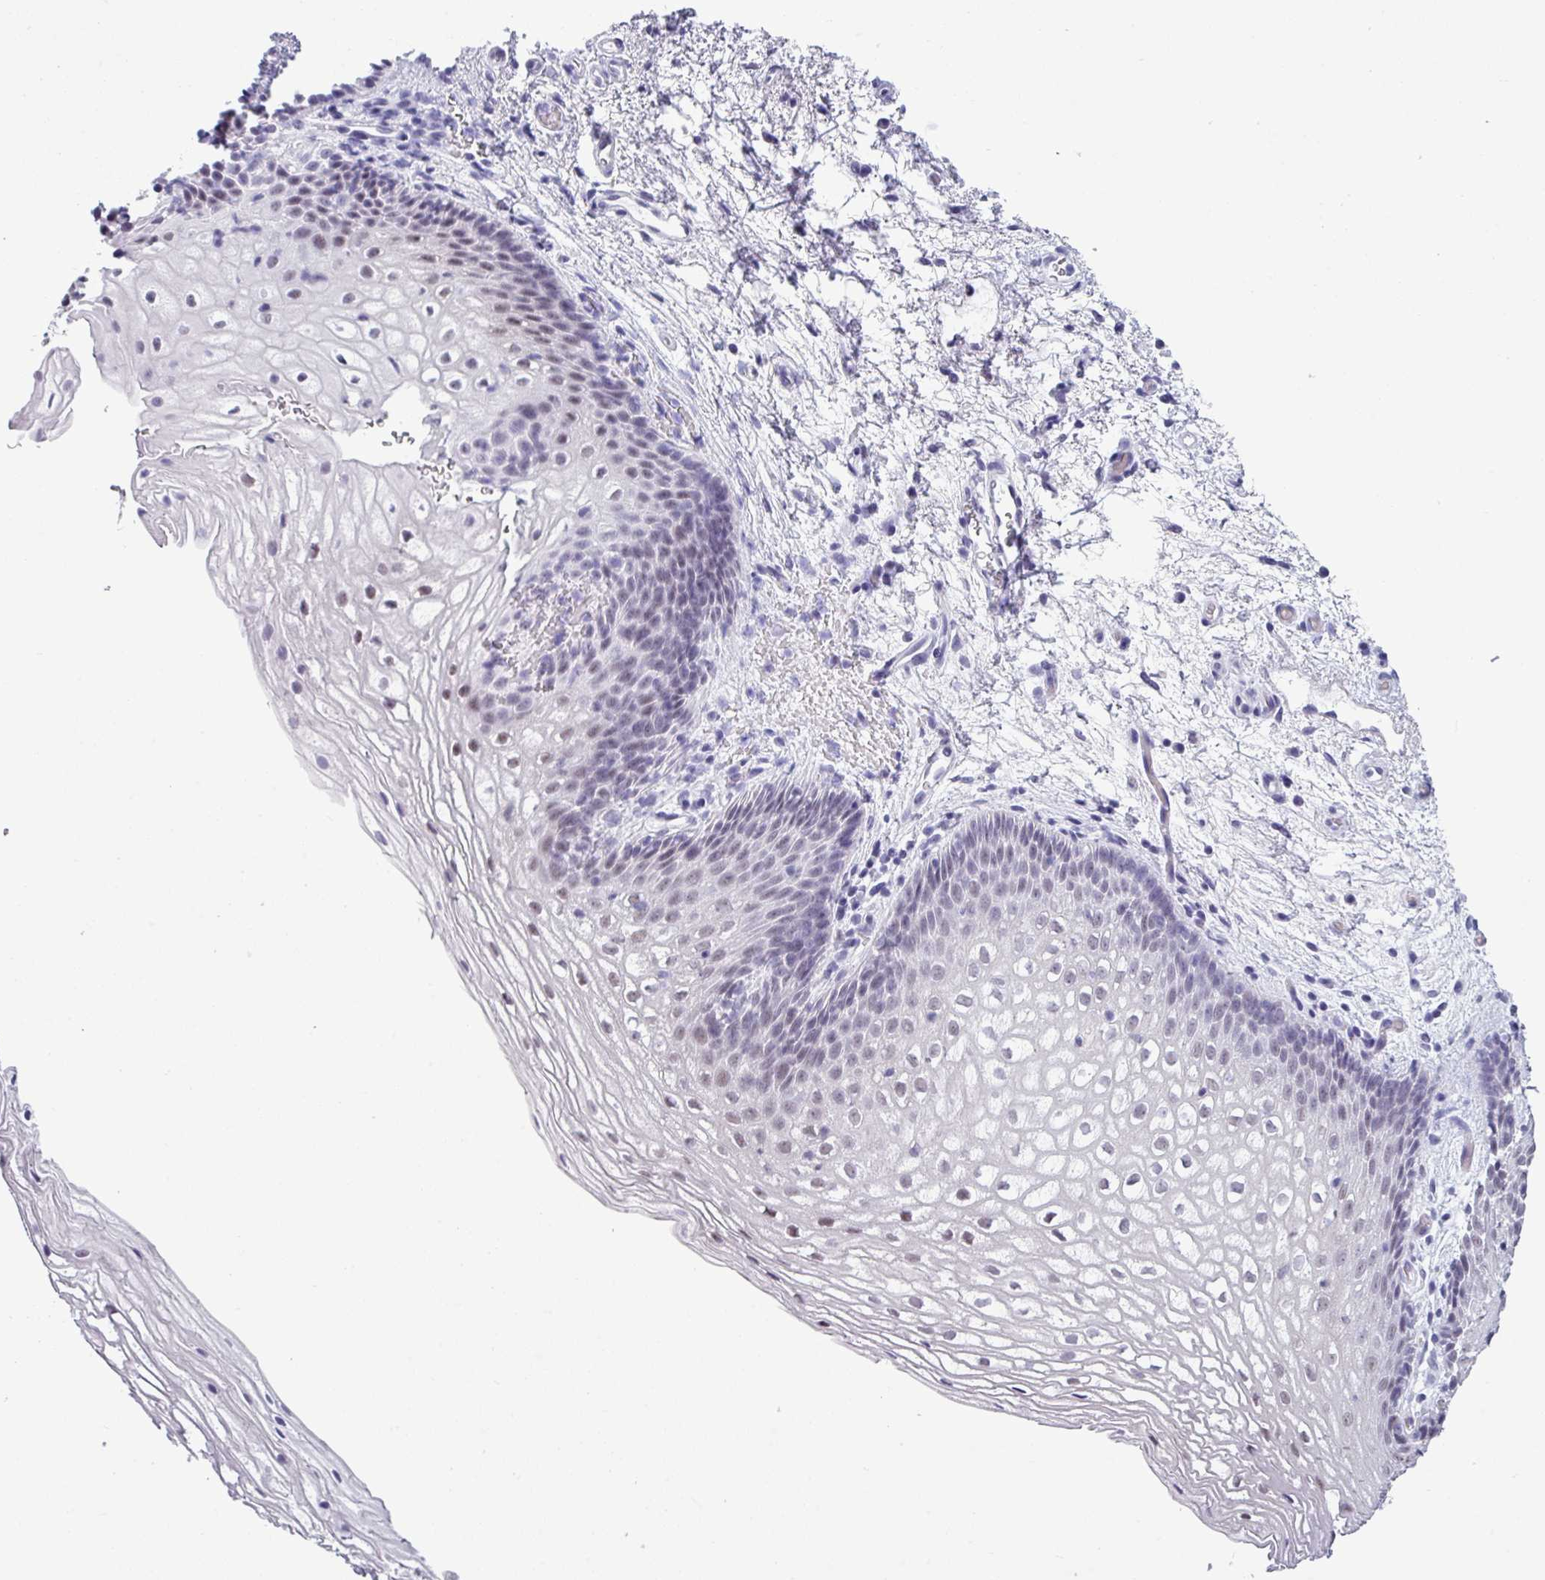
{"staining": {"intensity": "weak", "quantity": "<25%", "location": "nuclear"}, "tissue": "vagina", "cell_type": "Squamous epithelial cells", "image_type": "normal", "snomed": [{"axis": "morphology", "description": "Normal tissue, NOS"}, {"axis": "topography", "description": "Vagina"}], "caption": "This is an immunohistochemistry image of unremarkable human vagina. There is no staining in squamous epithelial cells.", "gene": "SRGAP1", "patient": {"sex": "female", "age": 47}}